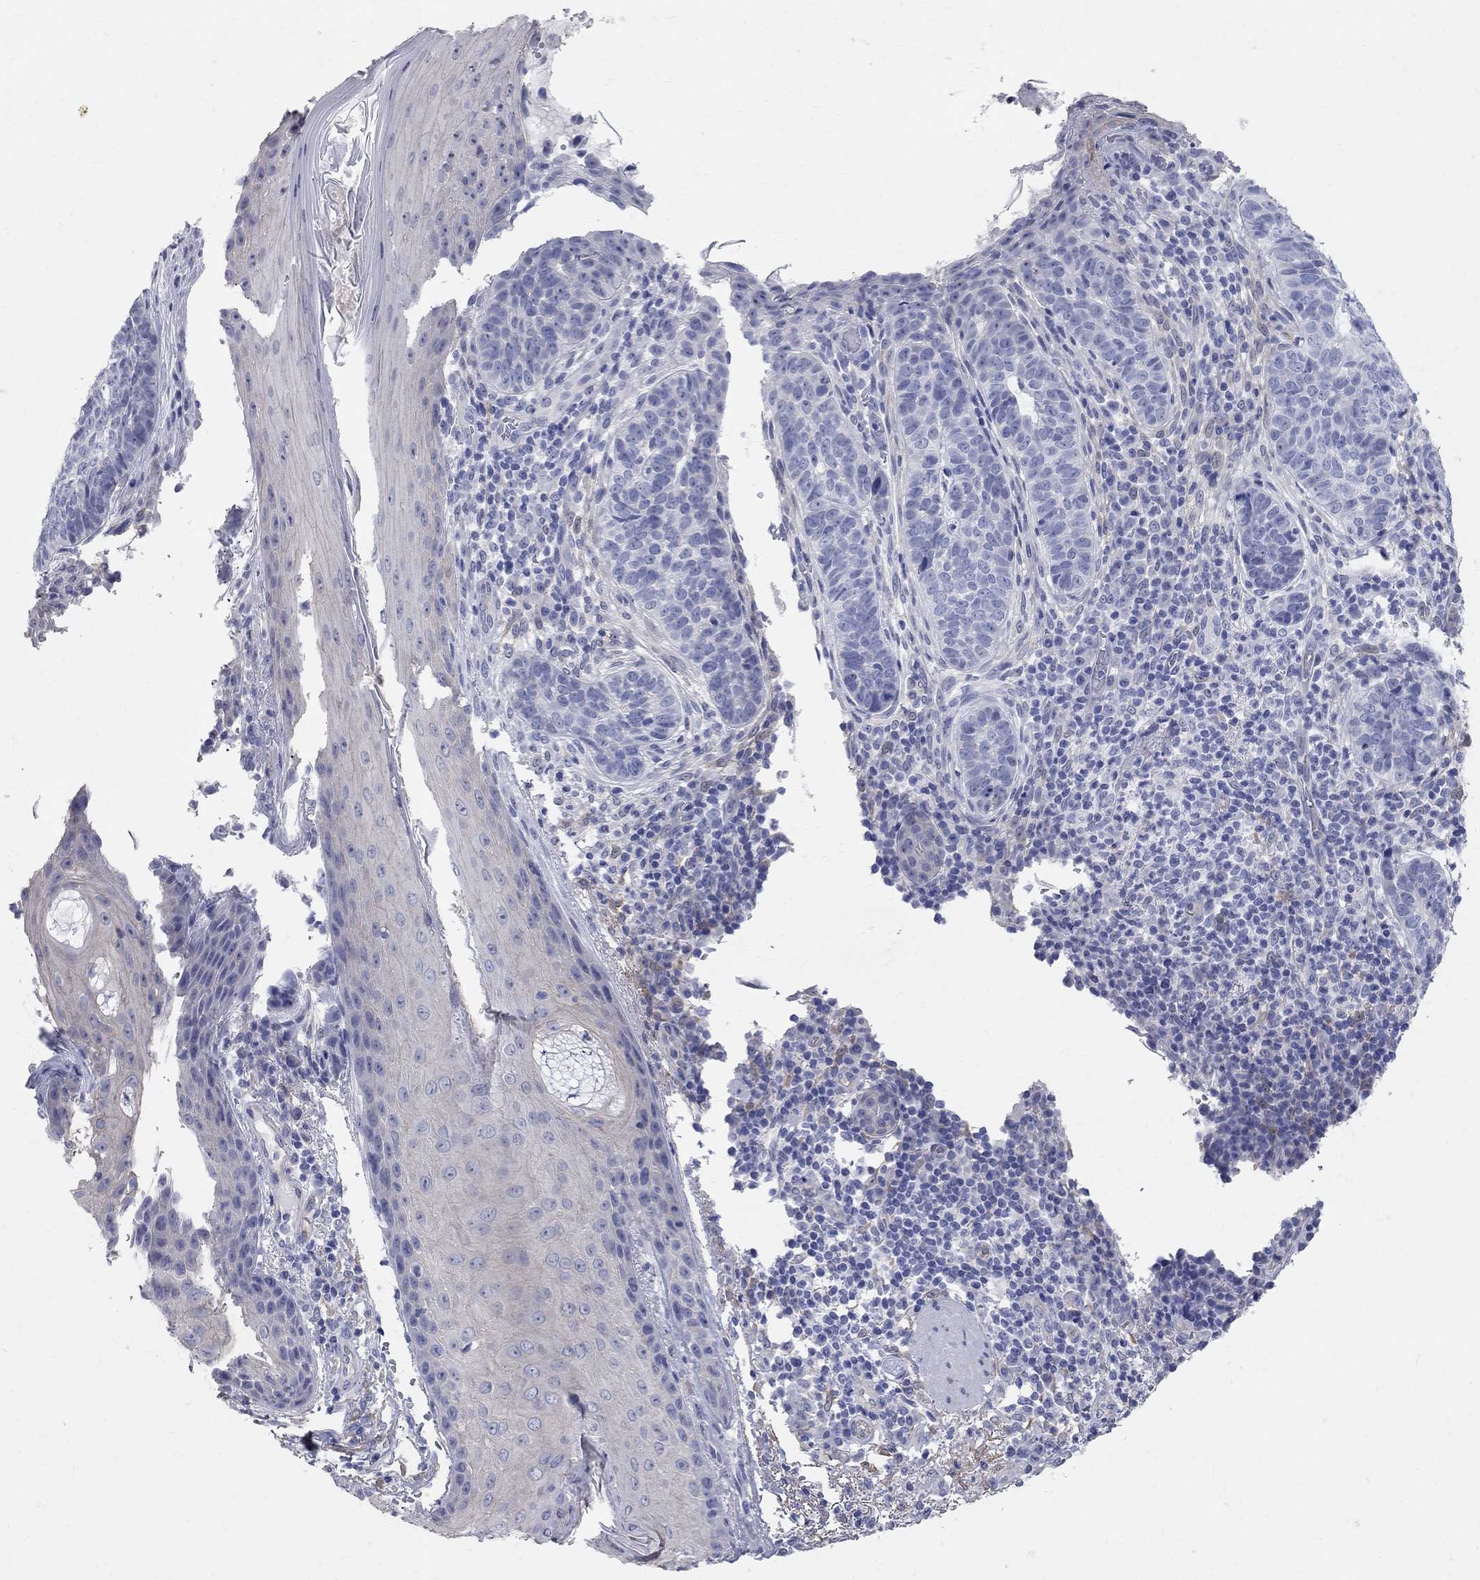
{"staining": {"intensity": "negative", "quantity": "none", "location": "none"}, "tissue": "skin cancer", "cell_type": "Tumor cells", "image_type": "cancer", "snomed": [{"axis": "morphology", "description": "Basal cell carcinoma"}, {"axis": "topography", "description": "Skin"}], "caption": "A micrograph of skin basal cell carcinoma stained for a protein demonstrates no brown staining in tumor cells.", "gene": "AOX1", "patient": {"sex": "female", "age": 69}}